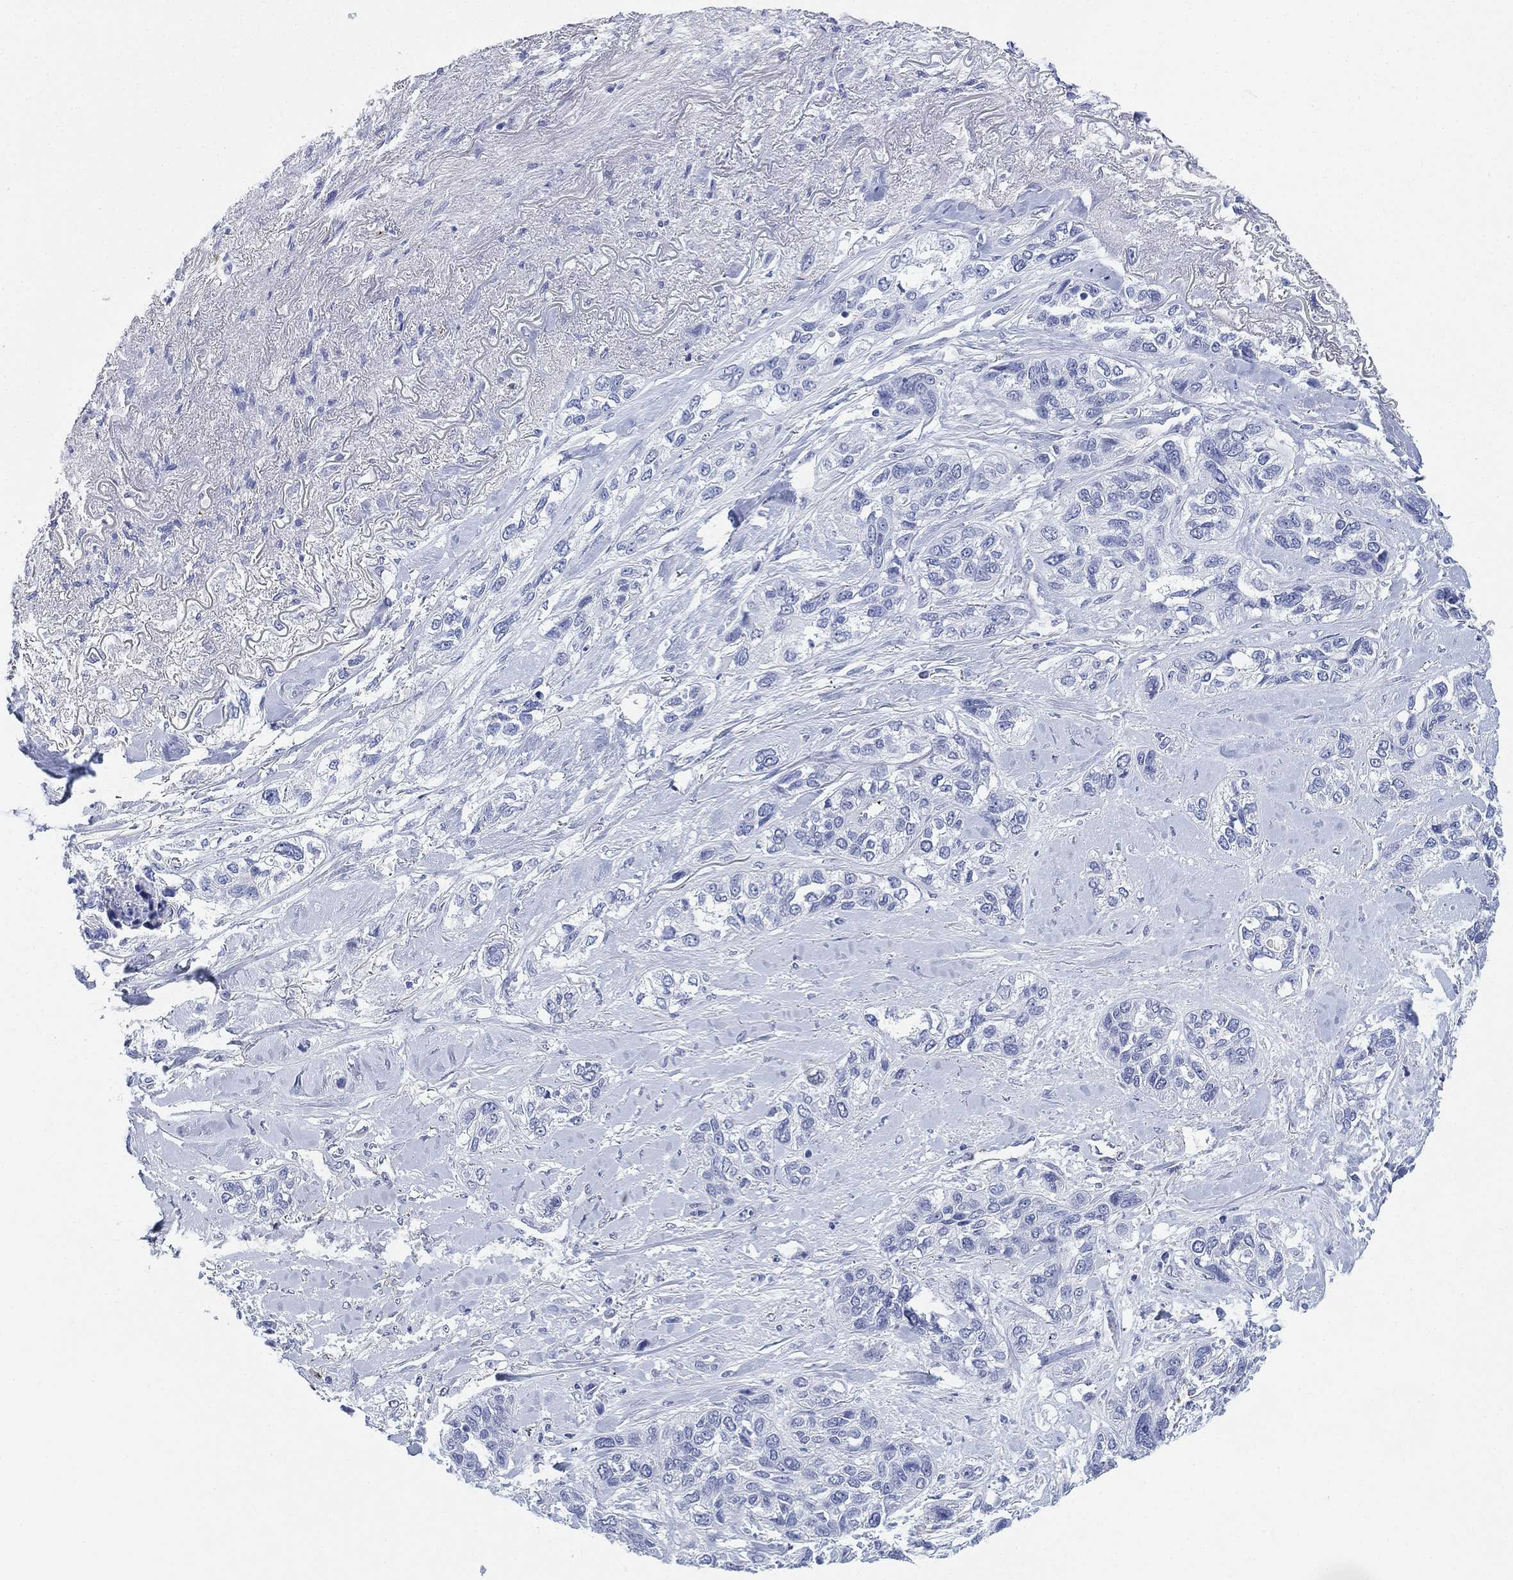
{"staining": {"intensity": "negative", "quantity": "none", "location": "none"}, "tissue": "lung cancer", "cell_type": "Tumor cells", "image_type": "cancer", "snomed": [{"axis": "morphology", "description": "Squamous cell carcinoma, NOS"}, {"axis": "topography", "description": "Lung"}], "caption": "Tumor cells are negative for protein expression in human squamous cell carcinoma (lung). (DAB (3,3'-diaminobenzidine) IHC with hematoxylin counter stain).", "gene": "PSKH2", "patient": {"sex": "female", "age": 70}}